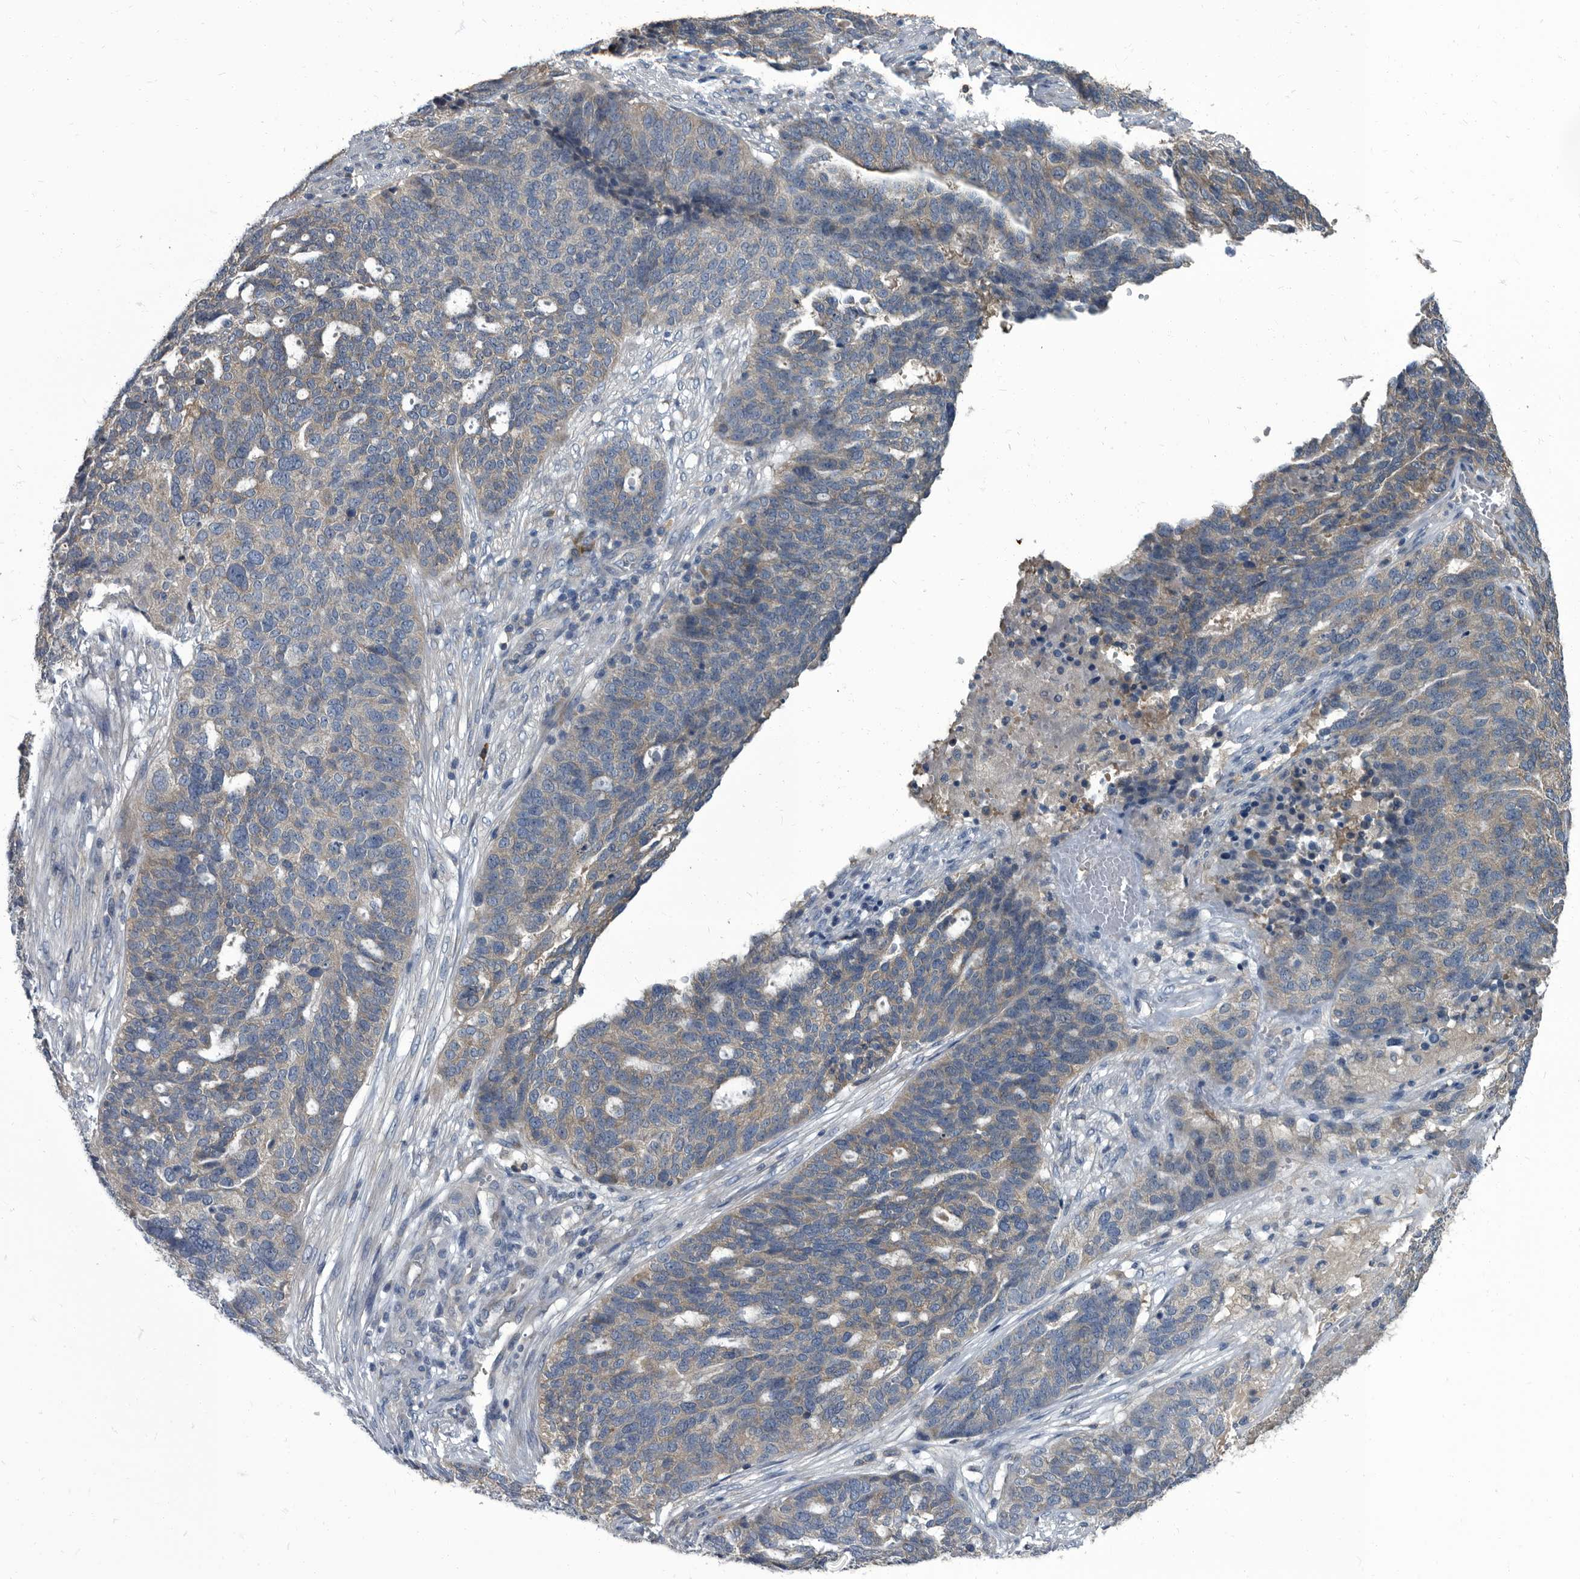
{"staining": {"intensity": "weak", "quantity": "25%-75%", "location": "cytoplasmic/membranous"}, "tissue": "ovarian cancer", "cell_type": "Tumor cells", "image_type": "cancer", "snomed": [{"axis": "morphology", "description": "Cystadenocarcinoma, serous, NOS"}, {"axis": "topography", "description": "Ovary"}], "caption": "Human ovarian cancer (serous cystadenocarcinoma) stained with a protein marker shows weak staining in tumor cells.", "gene": "CDV3", "patient": {"sex": "female", "age": 59}}